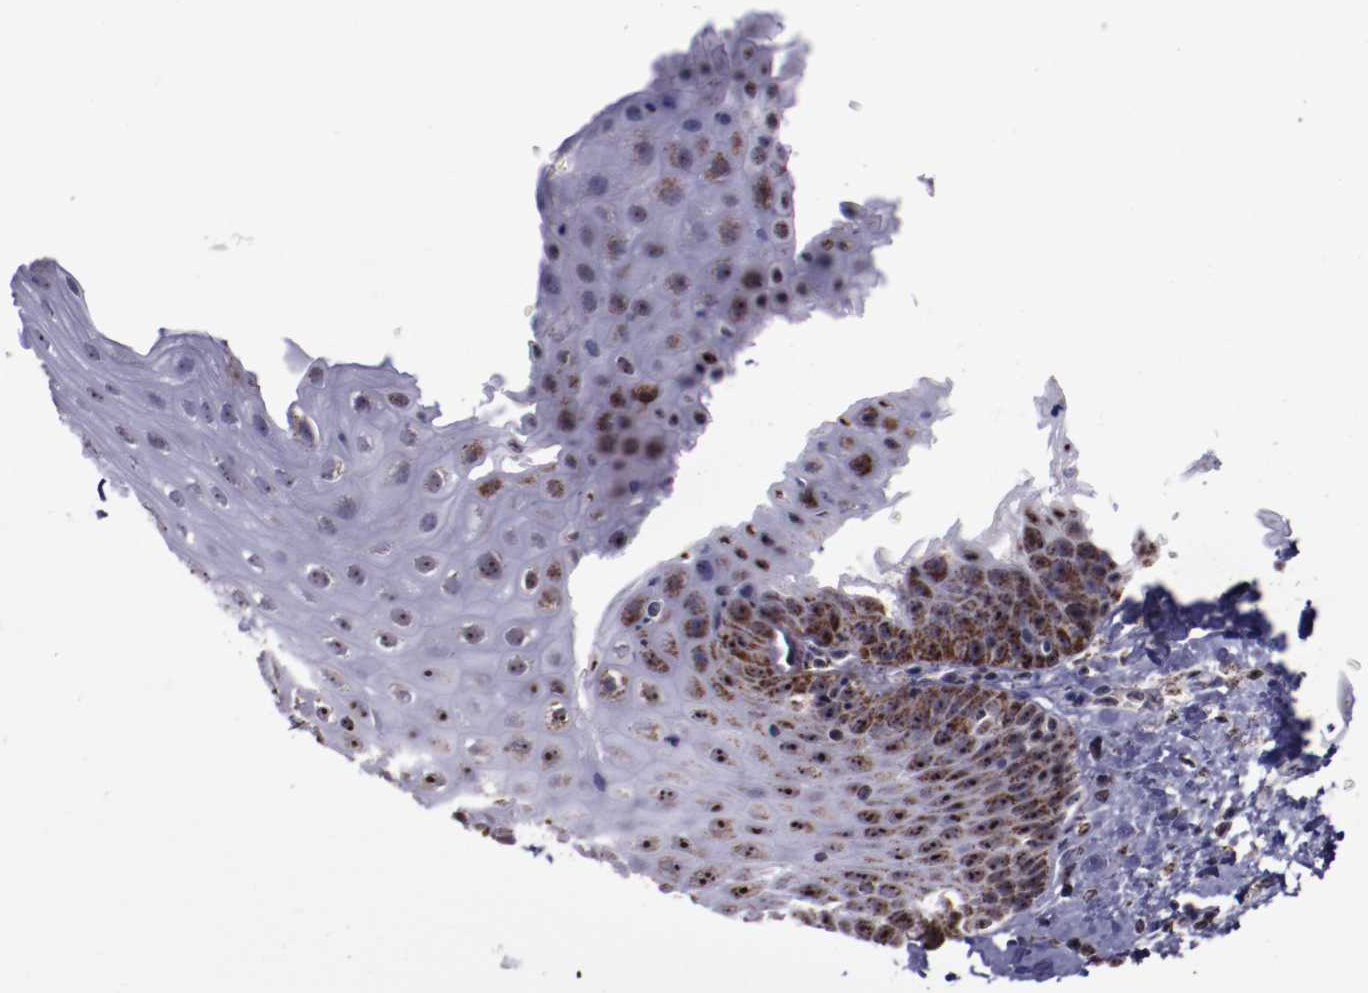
{"staining": {"intensity": "moderate", "quantity": ">75%", "location": "cytoplasmic/membranous,nuclear"}, "tissue": "esophagus", "cell_type": "Squamous epithelial cells", "image_type": "normal", "snomed": [{"axis": "morphology", "description": "Normal tissue, NOS"}, {"axis": "topography", "description": "Esophagus"}], "caption": "Moderate cytoplasmic/membranous,nuclear positivity is identified in about >75% of squamous epithelial cells in unremarkable esophagus.", "gene": "LONP1", "patient": {"sex": "female", "age": 61}}